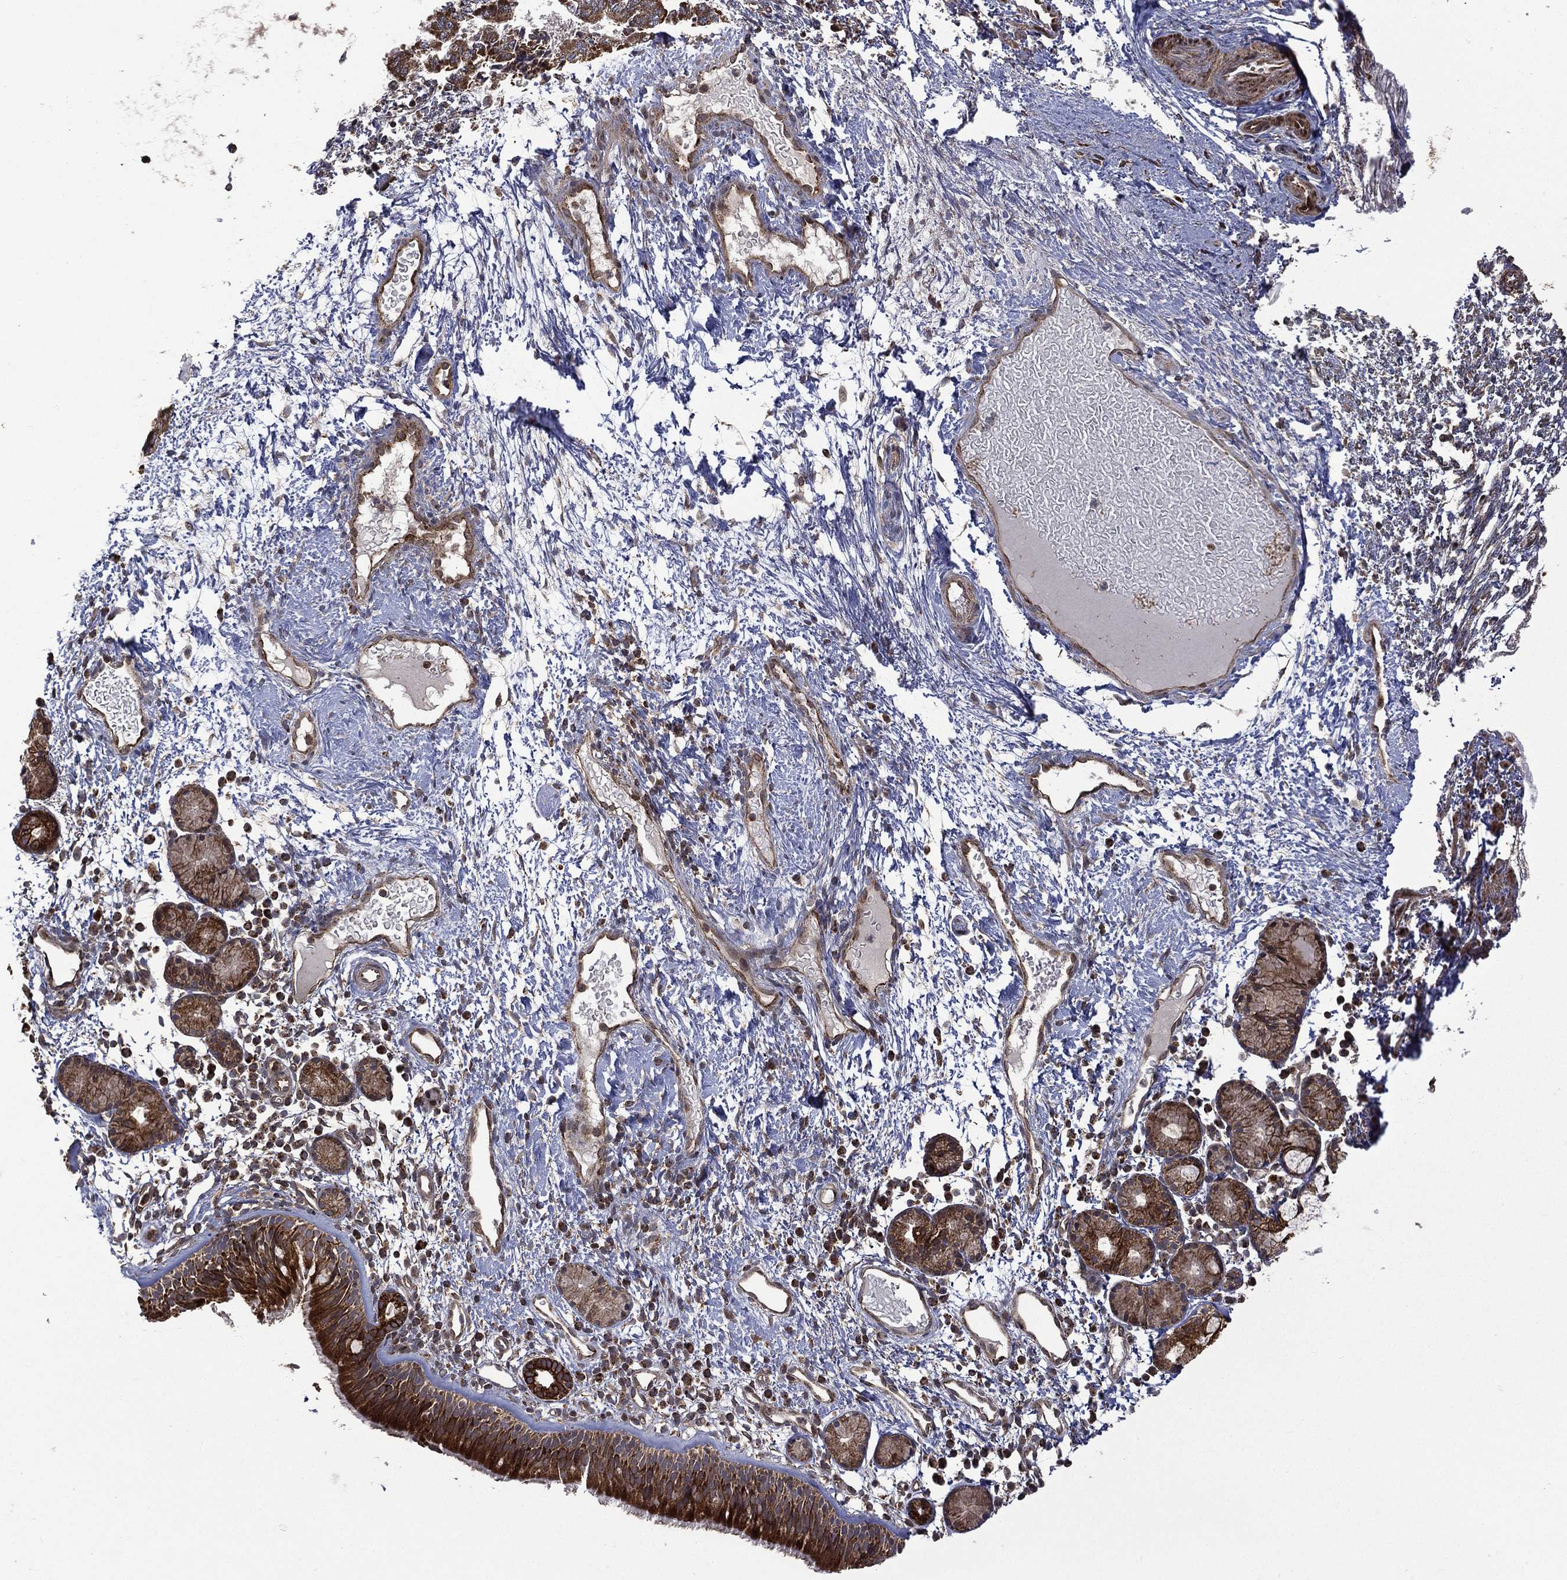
{"staining": {"intensity": "strong", "quantity": ">75%", "location": "cytoplasmic/membranous"}, "tissue": "nasopharynx", "cell_type": "Respiratory epithelial cells", "image_type": "normal", "snomed": [{"axis": "morphology", "description": "Normal tissue, NOS"}, {"axis": "morphology", "description": "Inflammation, NOS"}, {"axis": "topography", "description": "Nasopharynx"}], "caption": "Protein staining of normal nasopharynx shows strong cytoplasmic/membranous staining in approximately >75% of respiratory epithelial cells.", "gene": "GIMAP6", "patient": {"sex": "female", "age": 55}}